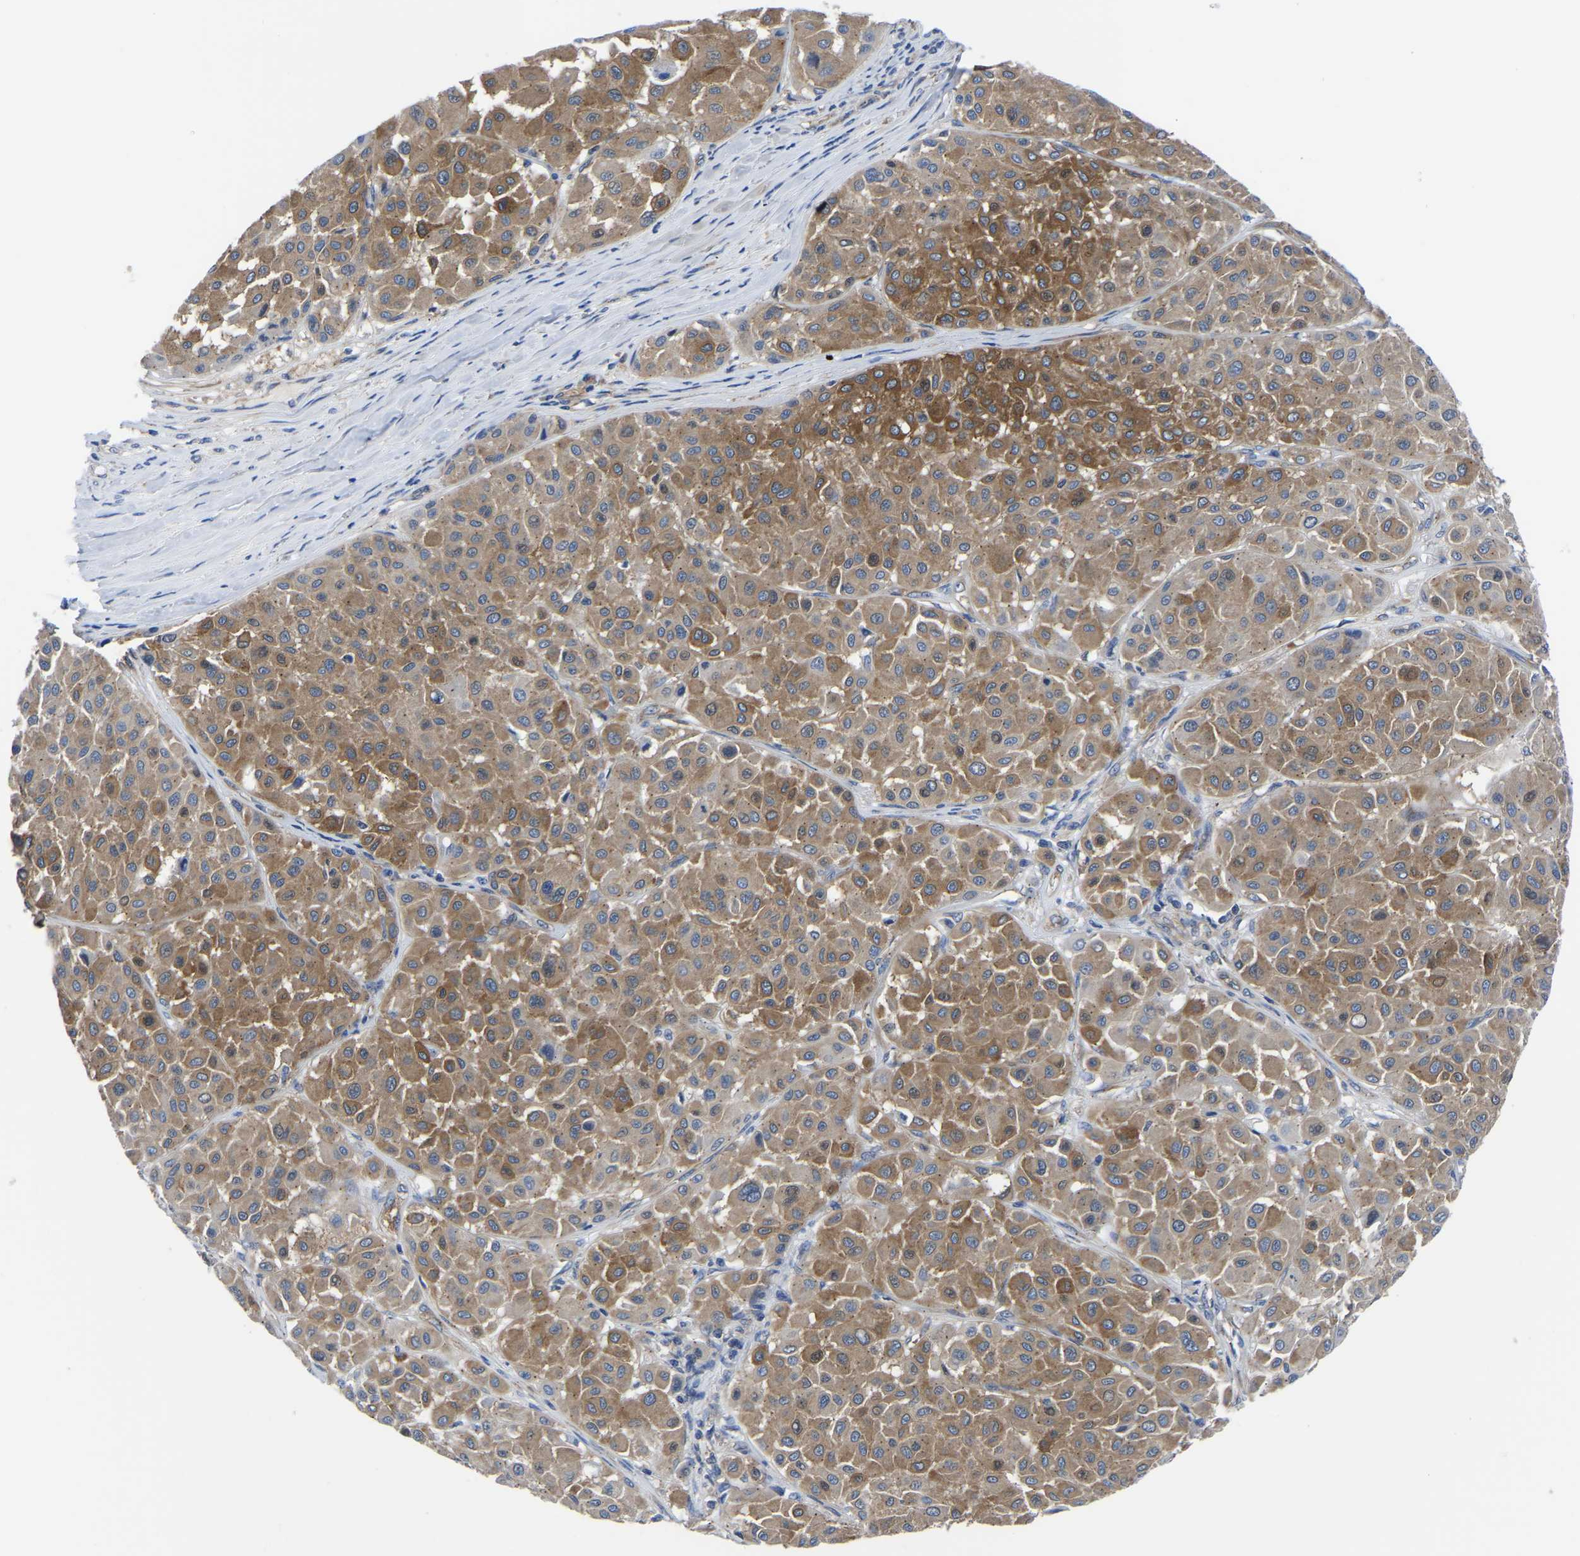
{"staining": {"intensity": "moderate", "quantity": ">75%", "location": "cytoplasmic/membranous"}, "tissue": "melanoma", "cell_type": "Tumor cells", "image_type": "cancer", "snomed": [{"axis": "morphology", "description": "Malignant melanoma, Metastatic site"}, {"axis": "topography", "description": "Soft tissue"}], "caption": "Malignant melanoma (metastatic site) tissue displays moderate cytoplasmic/membranous positivity in about >75% of tumor cells, visualized by immunohistochemistry.", "gene": "TFG", "patient": {"sex": "male", "age": 41}}